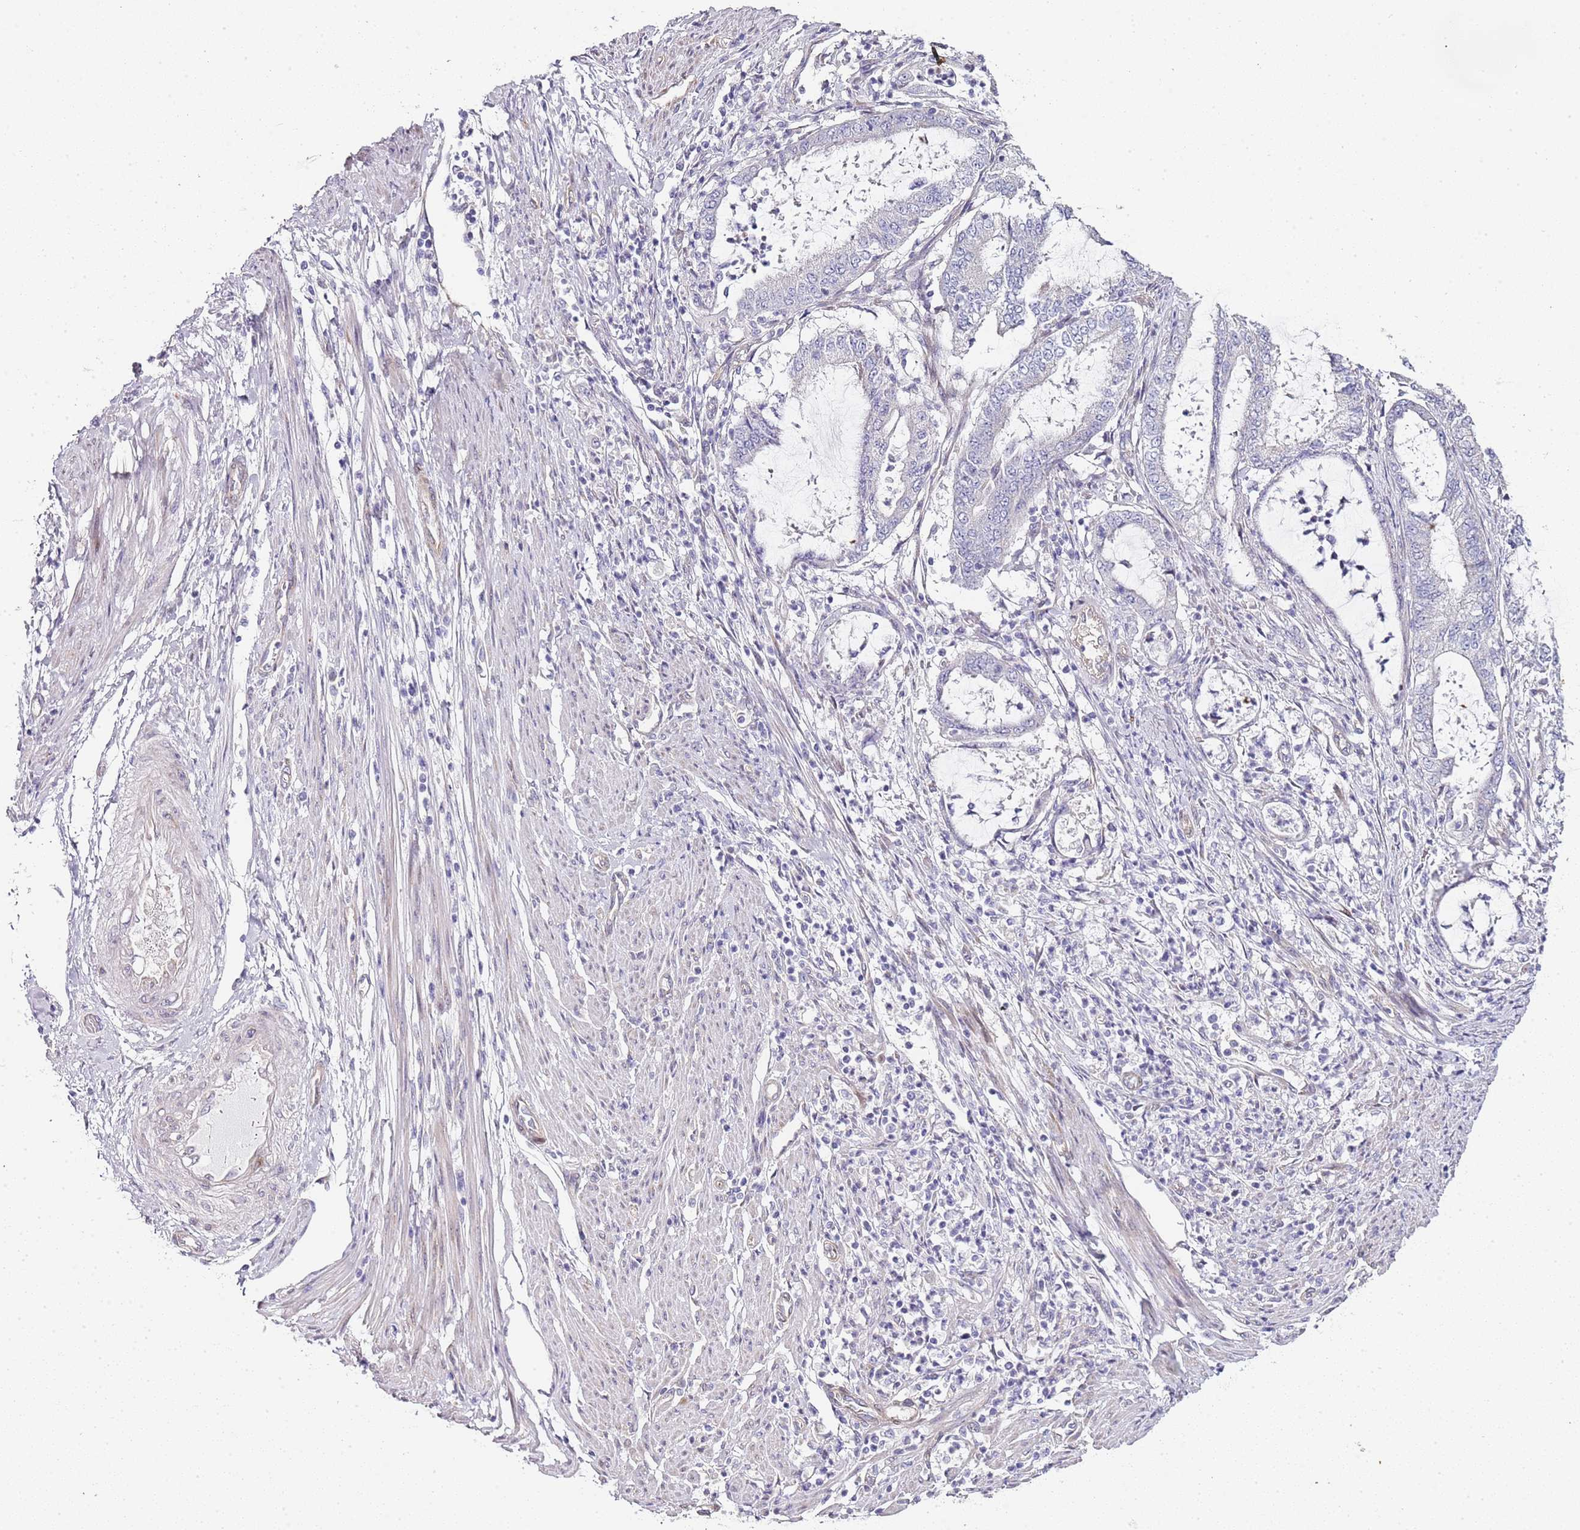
{"staining": {"intensity": "weak", "quantity": "<25%", "location": "cytoplasmic/membranous"}, "tissue": "endometrial cancer", "cell_type": "Tumor cells", "image_type": "cancer", "snomed": [{"axis": "morphology", "description": "Adenocarcinoma, NOS"}, {"axis": "topography", "description": "Endometrium"}], "caption": "The photomicrograph demonstrates no staining of tumor cells in endometrial cancer (adenocarcinoma).", "gene": "TBC1D9", "patient": {"sex": "female", "age": 51}}